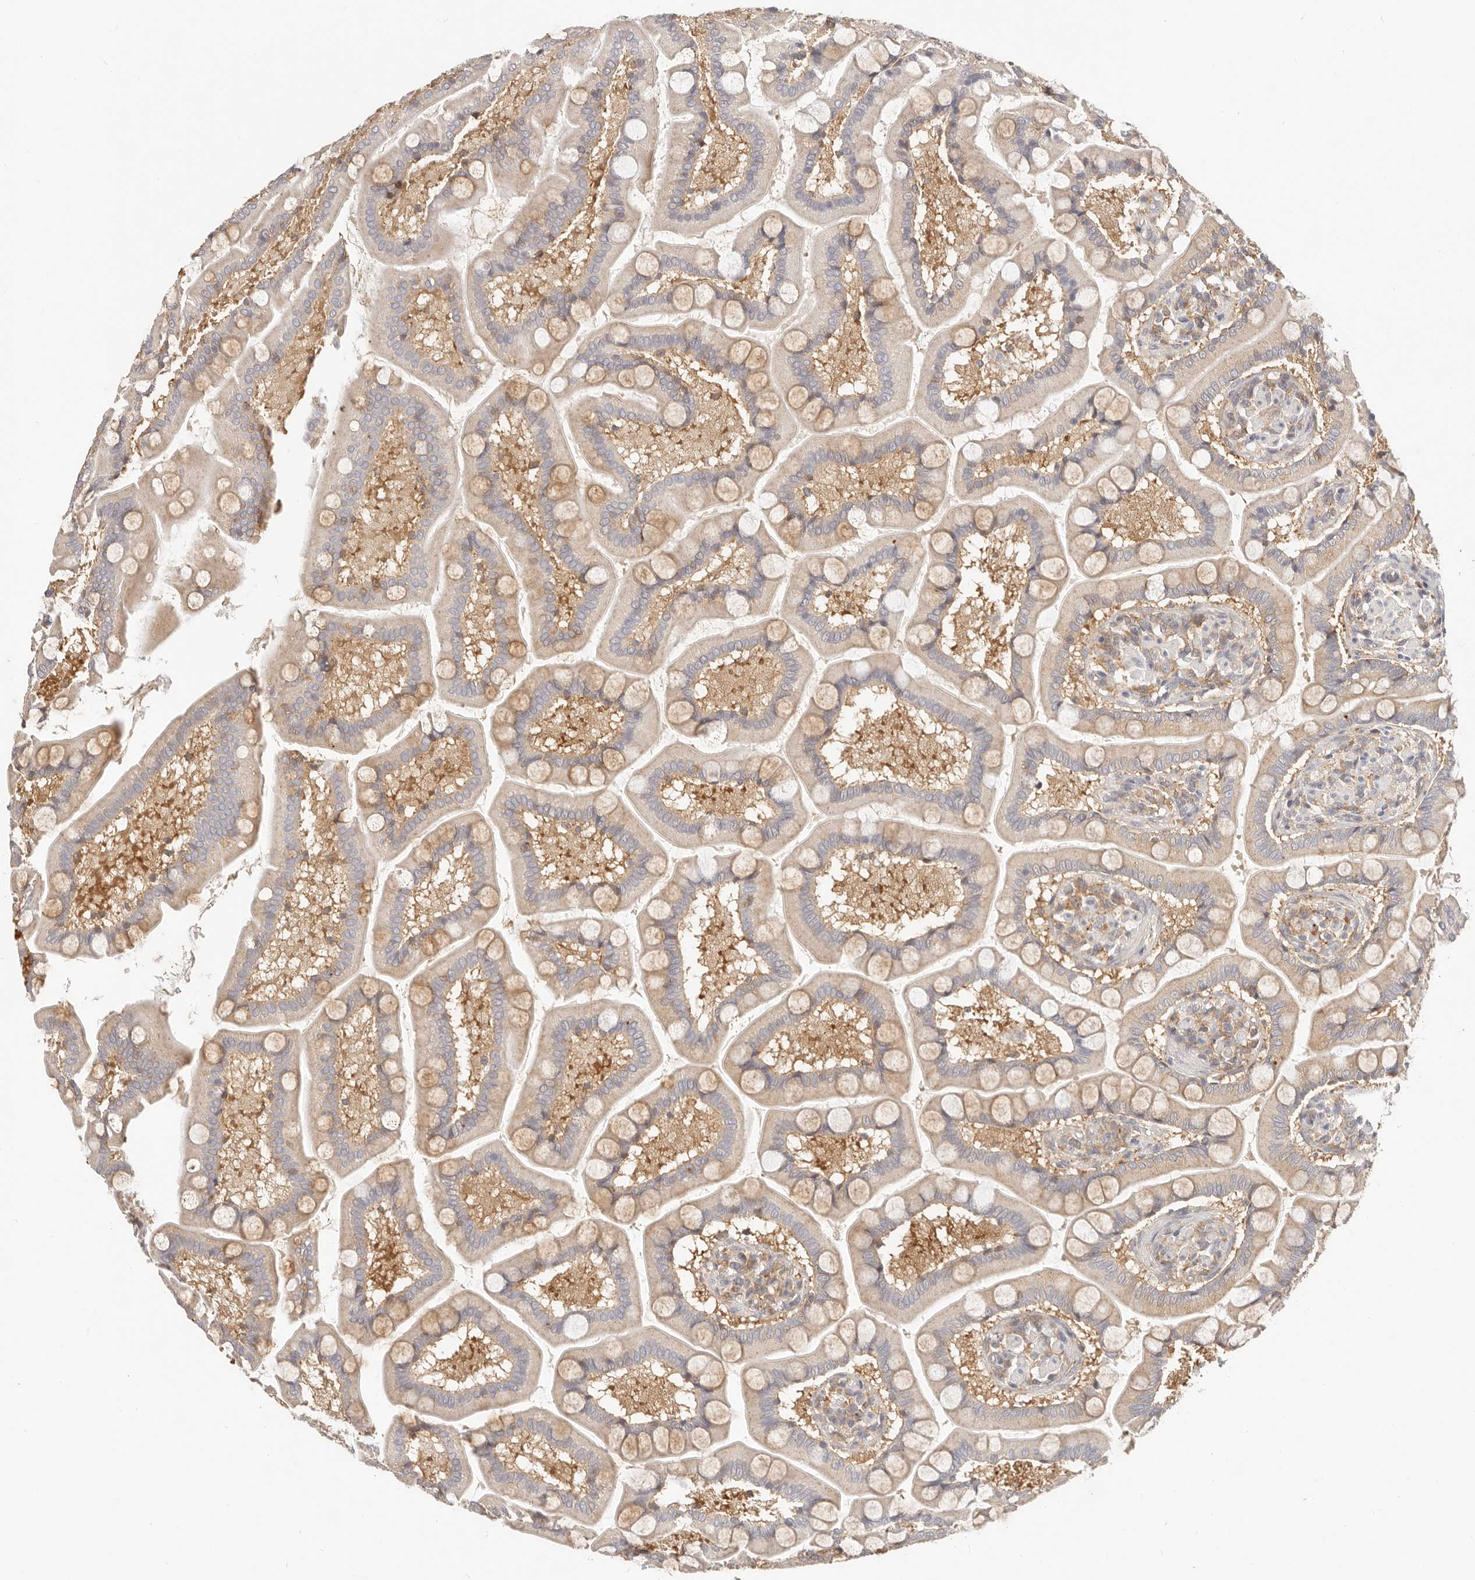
{"staining": {"intensity": "weak", "quantity": "25%-75%", "location": "cytoplasmic/membranous"}, "tissue": "small intestine", "cell_type": "Glandular cells", "image_type": "normal", "snomed": [{"axis": "morphology", "description": "Normal tissue, NOS"}, {"axis": "topography", "description": "Small intestine"}], "caption": "Immunohistochemistry (IHC) (DAB) staining of normal human small intestine reveals weak cytoplasmic/membranous protein staining in about 25%-75% of glandular cells.", "gene": "DTNBP1", "patient": {"sex": "male", "age": 41}}